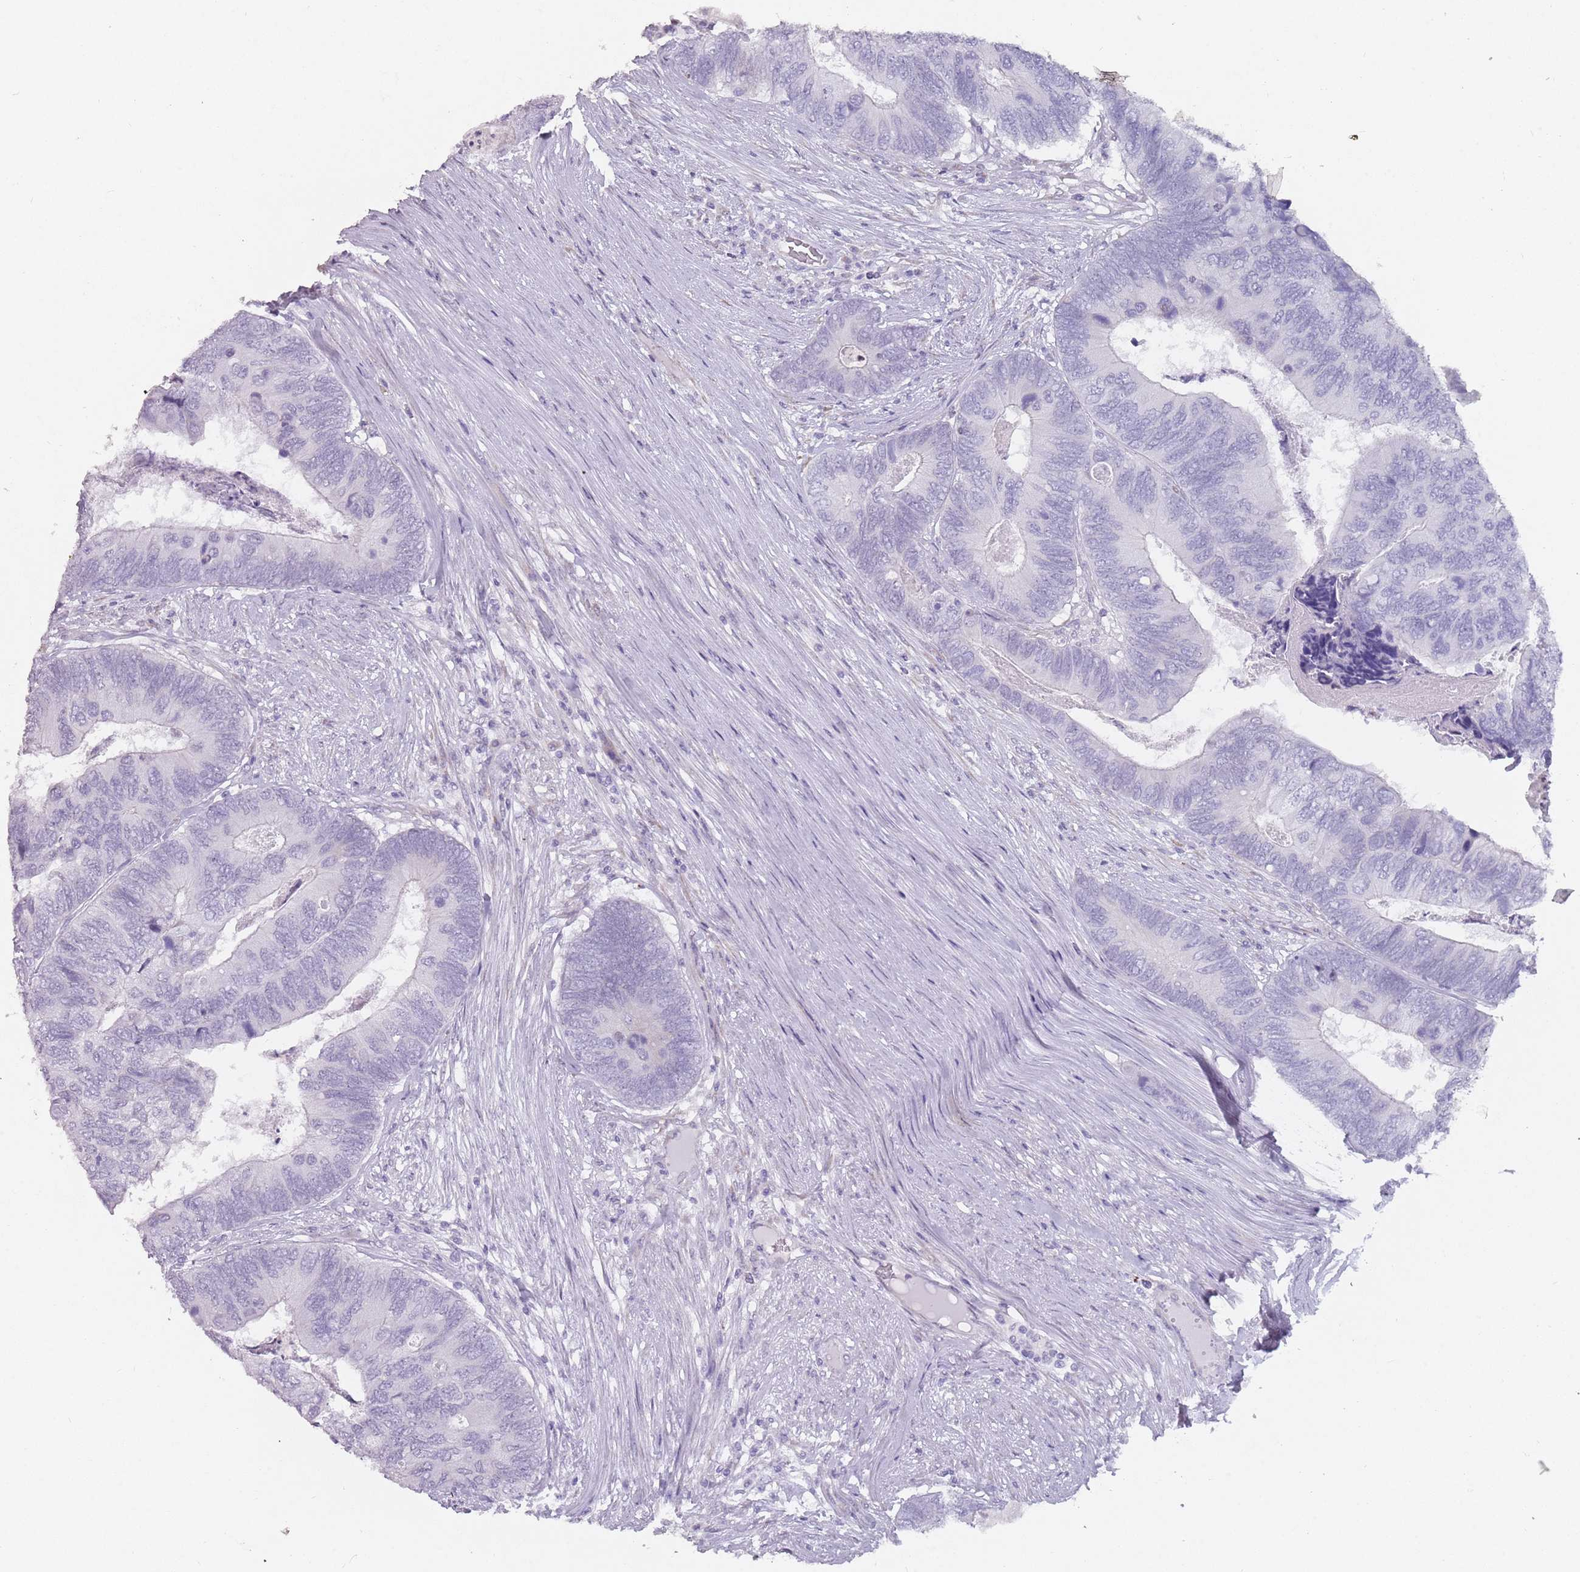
{"staining": {"intensity": "negative", "quantity": "none", "location": "none"}, "tissue": "colorectal cancer", "cell_type": "Tumor cells", "image_type": "cancer", "snomed": [{"axis": "morphology", "description": "Adenocarcinoma, NOS"}, {"axis": "topography", "description": "Colon"}], "caption": "This is a histopathology image of IHC staining of adenocarcinoma (colorectal), which shows no expression in tumor cells. (DAB immunohistochemistry (IHC) visualized using brightfield microscopy, high magnification).", "gene": "DDX4", "patient": {"sex": "female", "age": 67}}